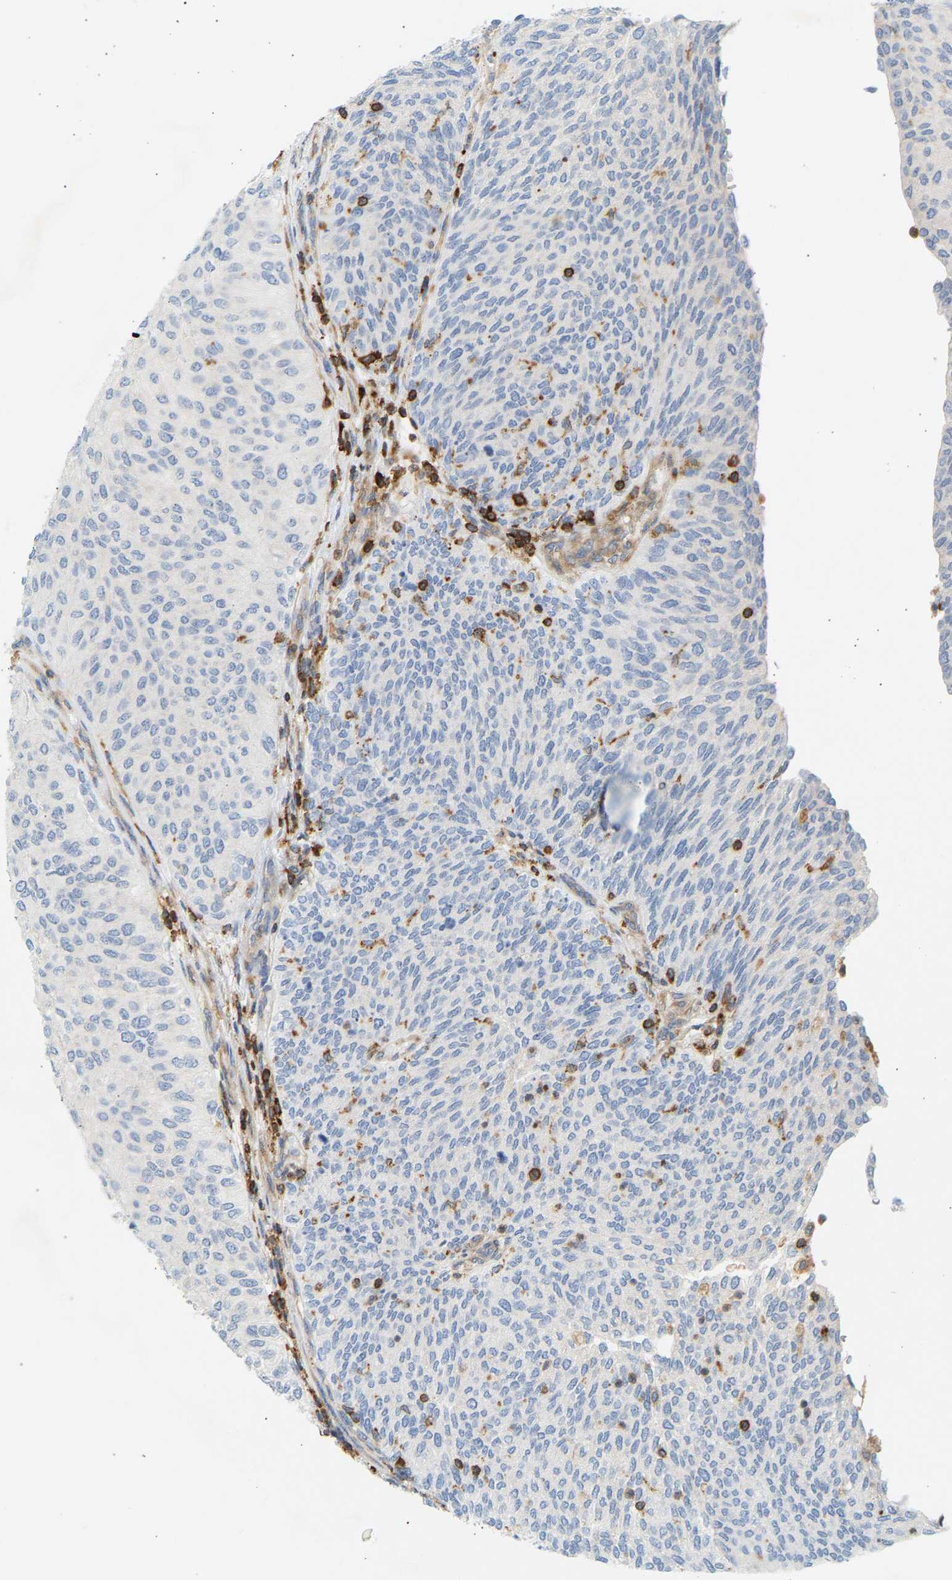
{"staining": {"intensity": "negative", "quantity": "none", "location": "none"}, "tissue": "urothelial cancer", "cell_type": "Tumor cells", "image_type": "cancer", "snomed": [{"axis": "morphology", "description": "Urothelial carcinoma, Low grade"}, {"axis": "topography", "description": "Urinary bladder"}], "caption": "The photomicrograph reveals no staining of tumor cells in urothelial carcinoma (low-grade).", "gene": "FNBP1", "patient": {"sex": "female", "age": 79}}